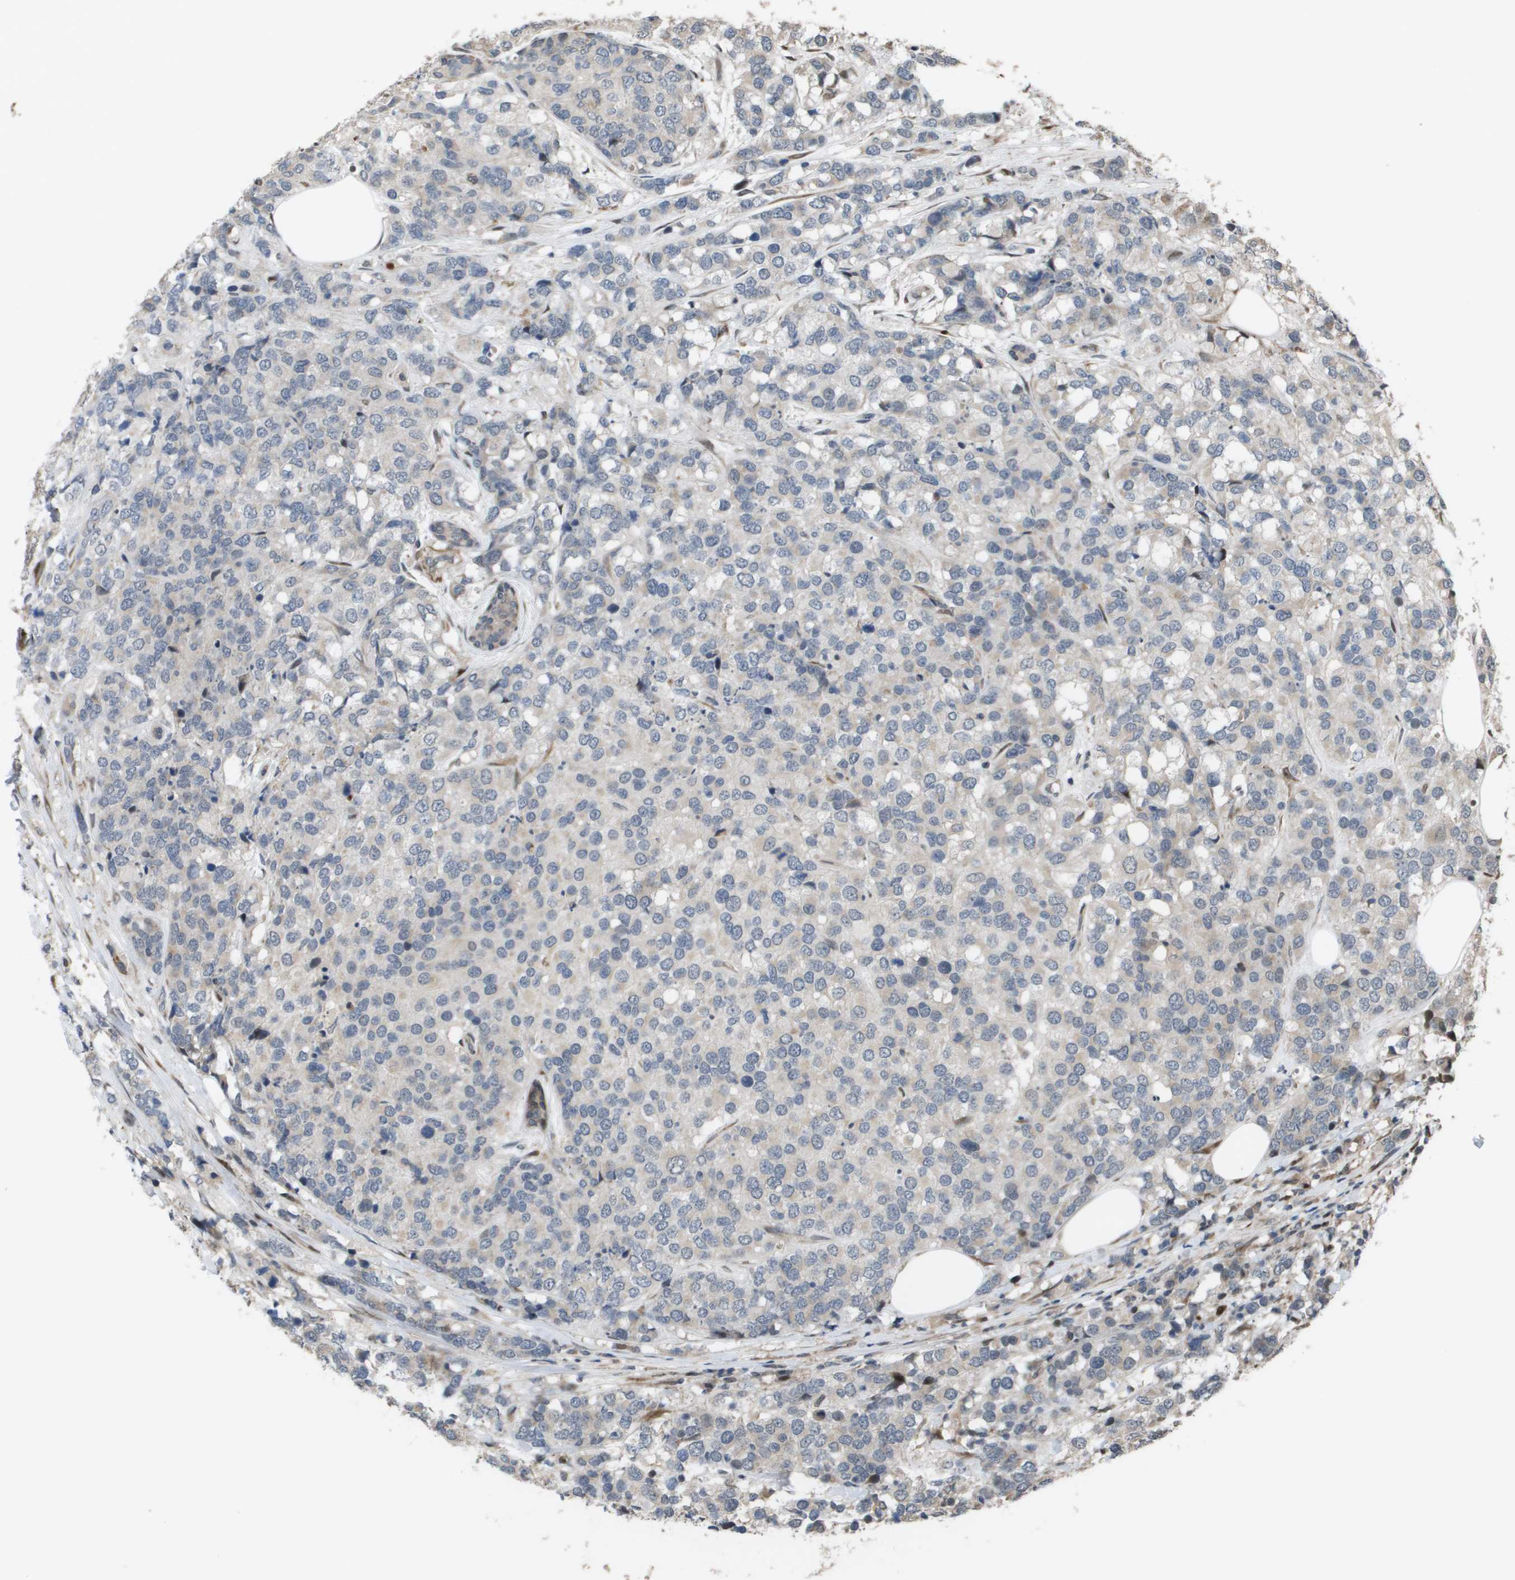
{"staining": {"intensity": "negative", "quantity": "none", "location": "none"}, "tissue": "breast cancer", "cell_type": "Tumor cells", "image_type": "cancer", "snomed": [{"axis": "morphology", "description": "Lobular carcinoma"}, {"axis": "topography", "description": "Breast"}], "caption": "IHC micrograph of neoplastic tissue: breast cancer (lobular carcinoma) stained with DAB (3,3'-diaminobenzidine) reveals no significant protein positivity in tumor cells.", "gene": "AXIN2", "patient": {"sex": "female", "age": 59}}